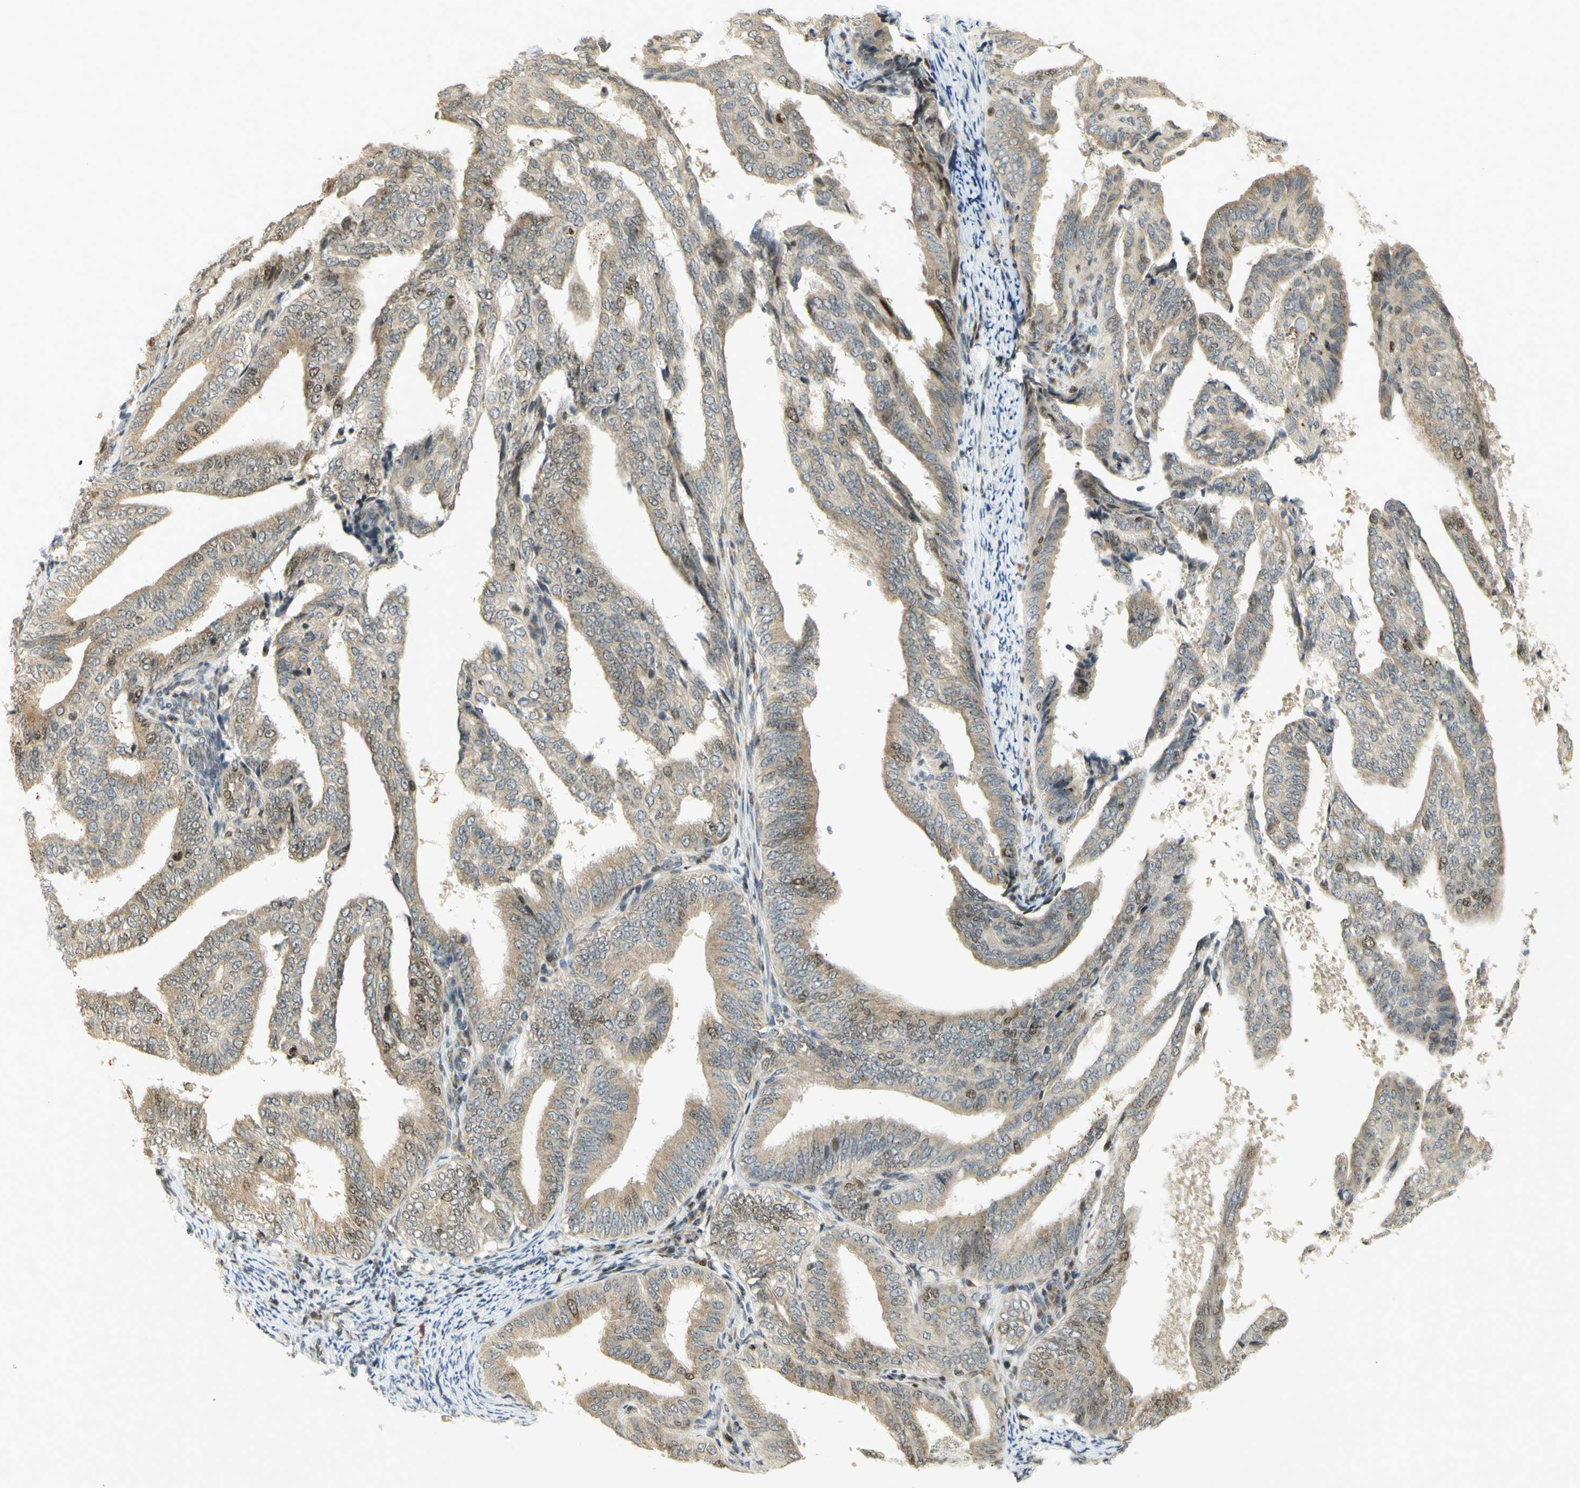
{"staining": {"intensity": "moderate", "quantity": ">75%", "location": "cytoplasmic/membranous,nuclear"}, "tissue": "endometrial cancer", "cell_type": "Tumor cells", "image_type": "cancer", "snomed": [{"axis": "morphology", "description": "Adenocarcinoma, NOS"}, {"axis": "topography", "description": "Endometrium"}], "caption": "An immunohistochemistry histopathology image of tumor tissue is shown. Protein staining in brown highlights moderate cytoplasmic/membranous and nuclear positivity in adenocarcinoma (endometrial) within tumor cells.", "gene": "KIF11", "patient": {"sex": "female", "age": 58}}